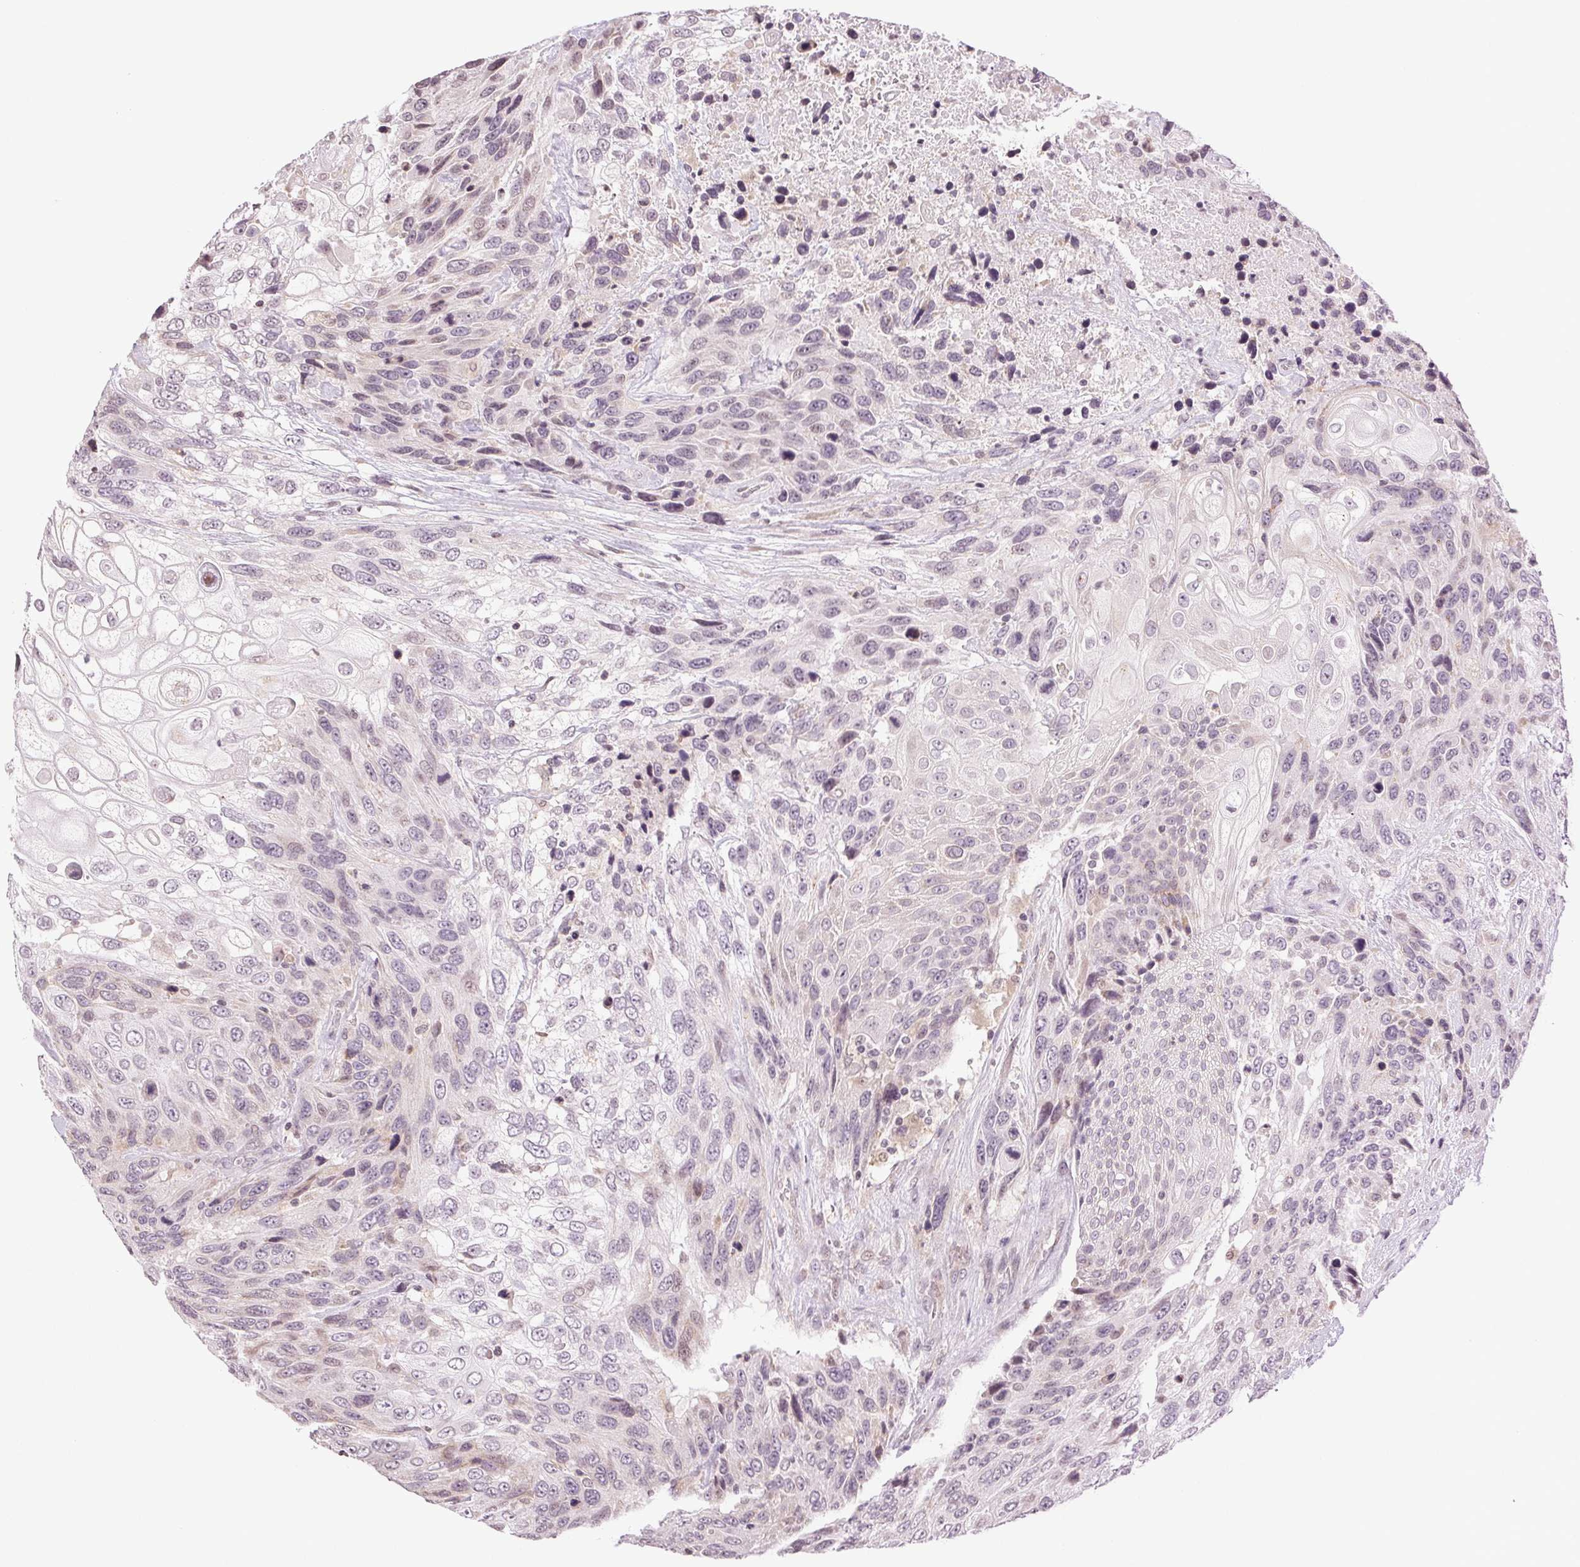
{"staining": {"intensity": "negative", "quantity": "none", "location": "none"}, "tissue": "urothelial cancer", "cell_type": "Tumor cells", "image_type": "cancer", "snomed": [{"axis": "morphology", "description": "Urothelial carcinoma, High grade"}, {"axis": "topography", "description": "Urinary bladder"}], "caption": "A histopathology image of high-grade urothelial carcinoma stained for a protein exhibits no brown staining in tumor cells.", "gene": "TNNT3", "patient": {"sex": "female", "age": 70}}